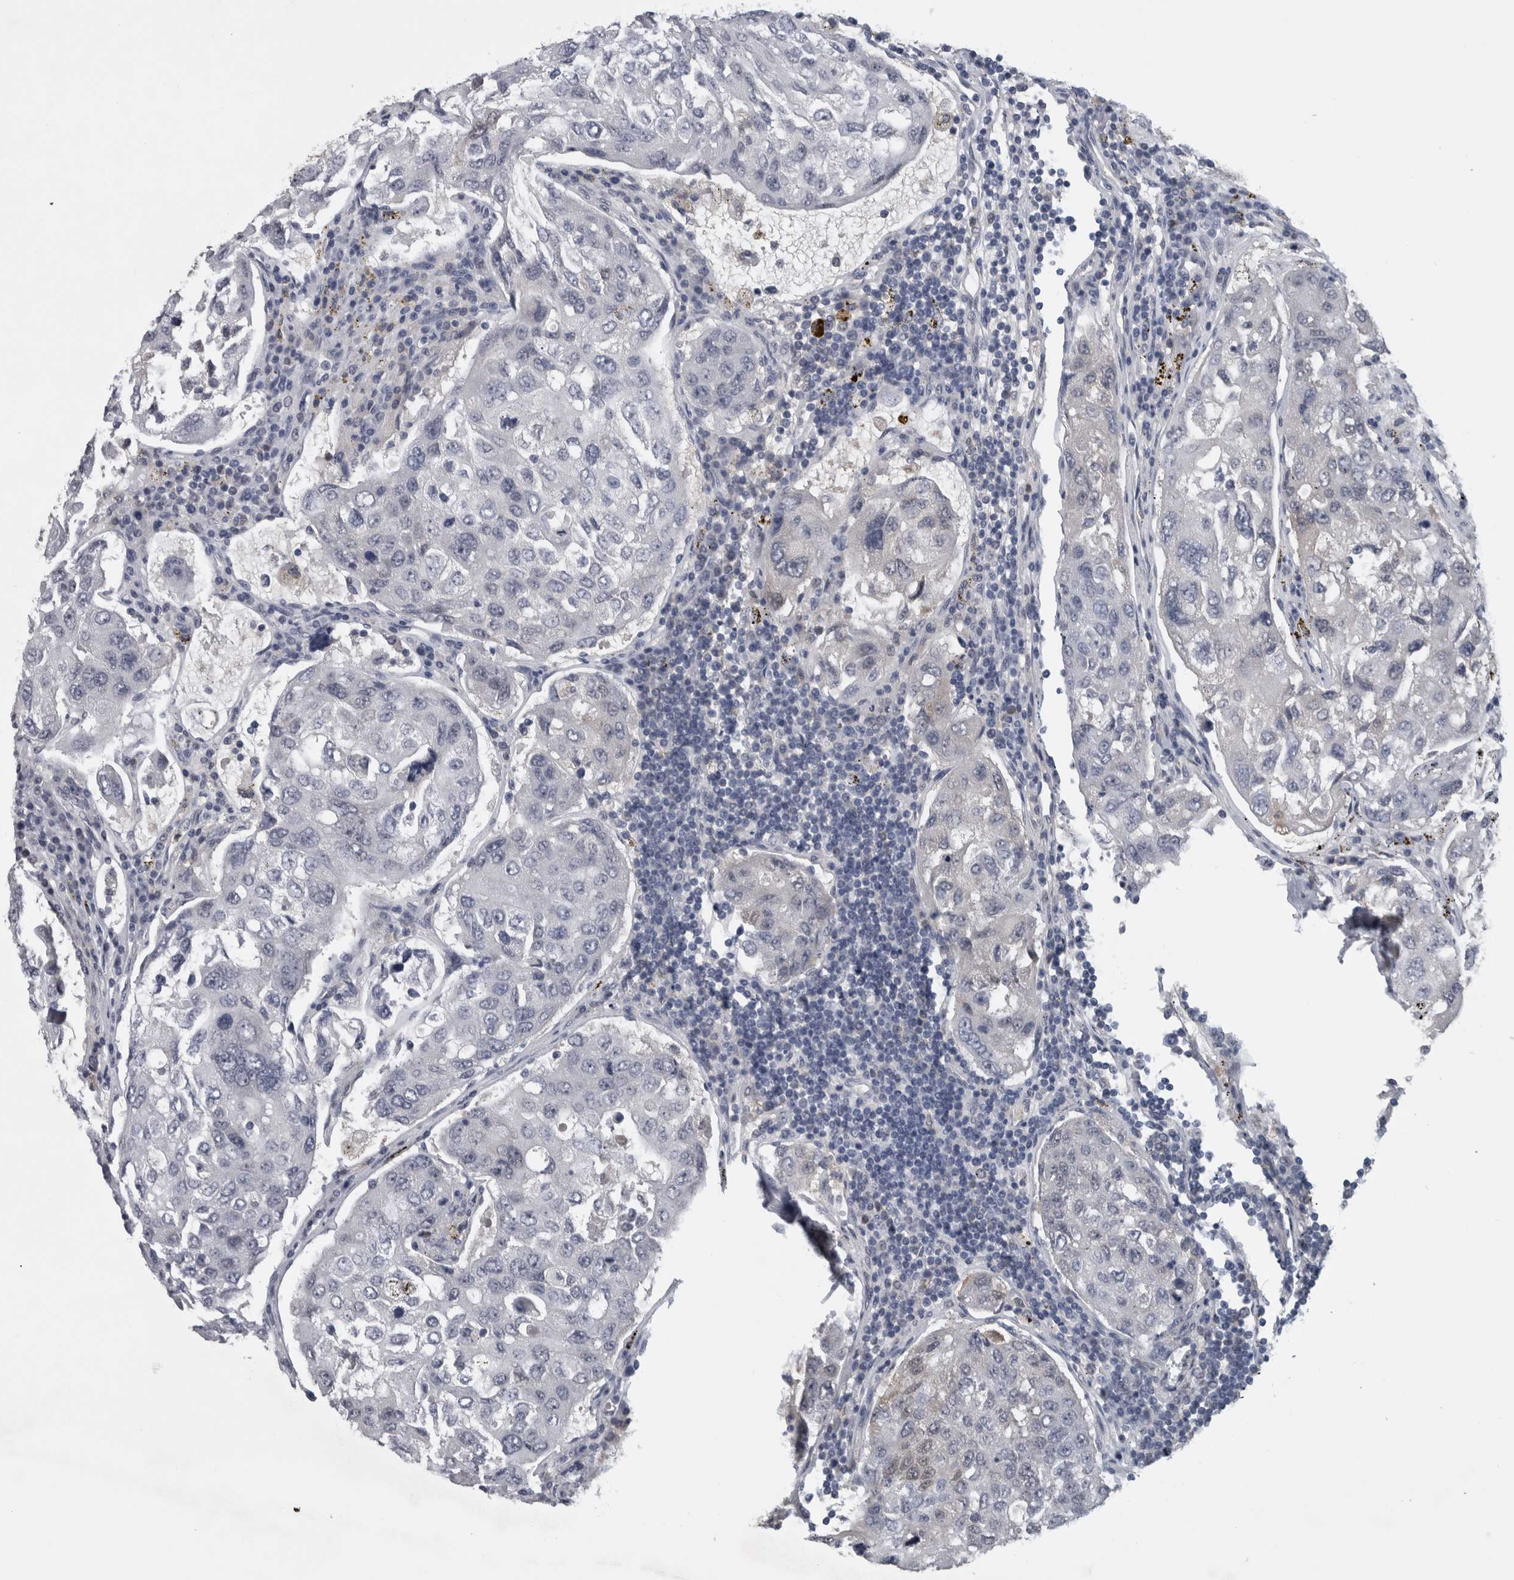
{"staining": {"intensity": "weak", "quantity": "<25%", "location": "nuclear"}, "tissue": "urothelial cancer", "cell_type": "Tumor cells", "image_type": "cancer", "snomed": [{"axis": "morphology", "description": "Urothelial carcinoma, High grade"}, {"axis": "topography", "description": "Lymph node"}, {"axis": "topography", "description": "Urinary bladder"}], "caption": "Immunohistochemistry of human urothelial cancer reveals no positivity in tumor cells.", "gene": "NAPRT", "patient": {"sex": "male", "age": 51}}